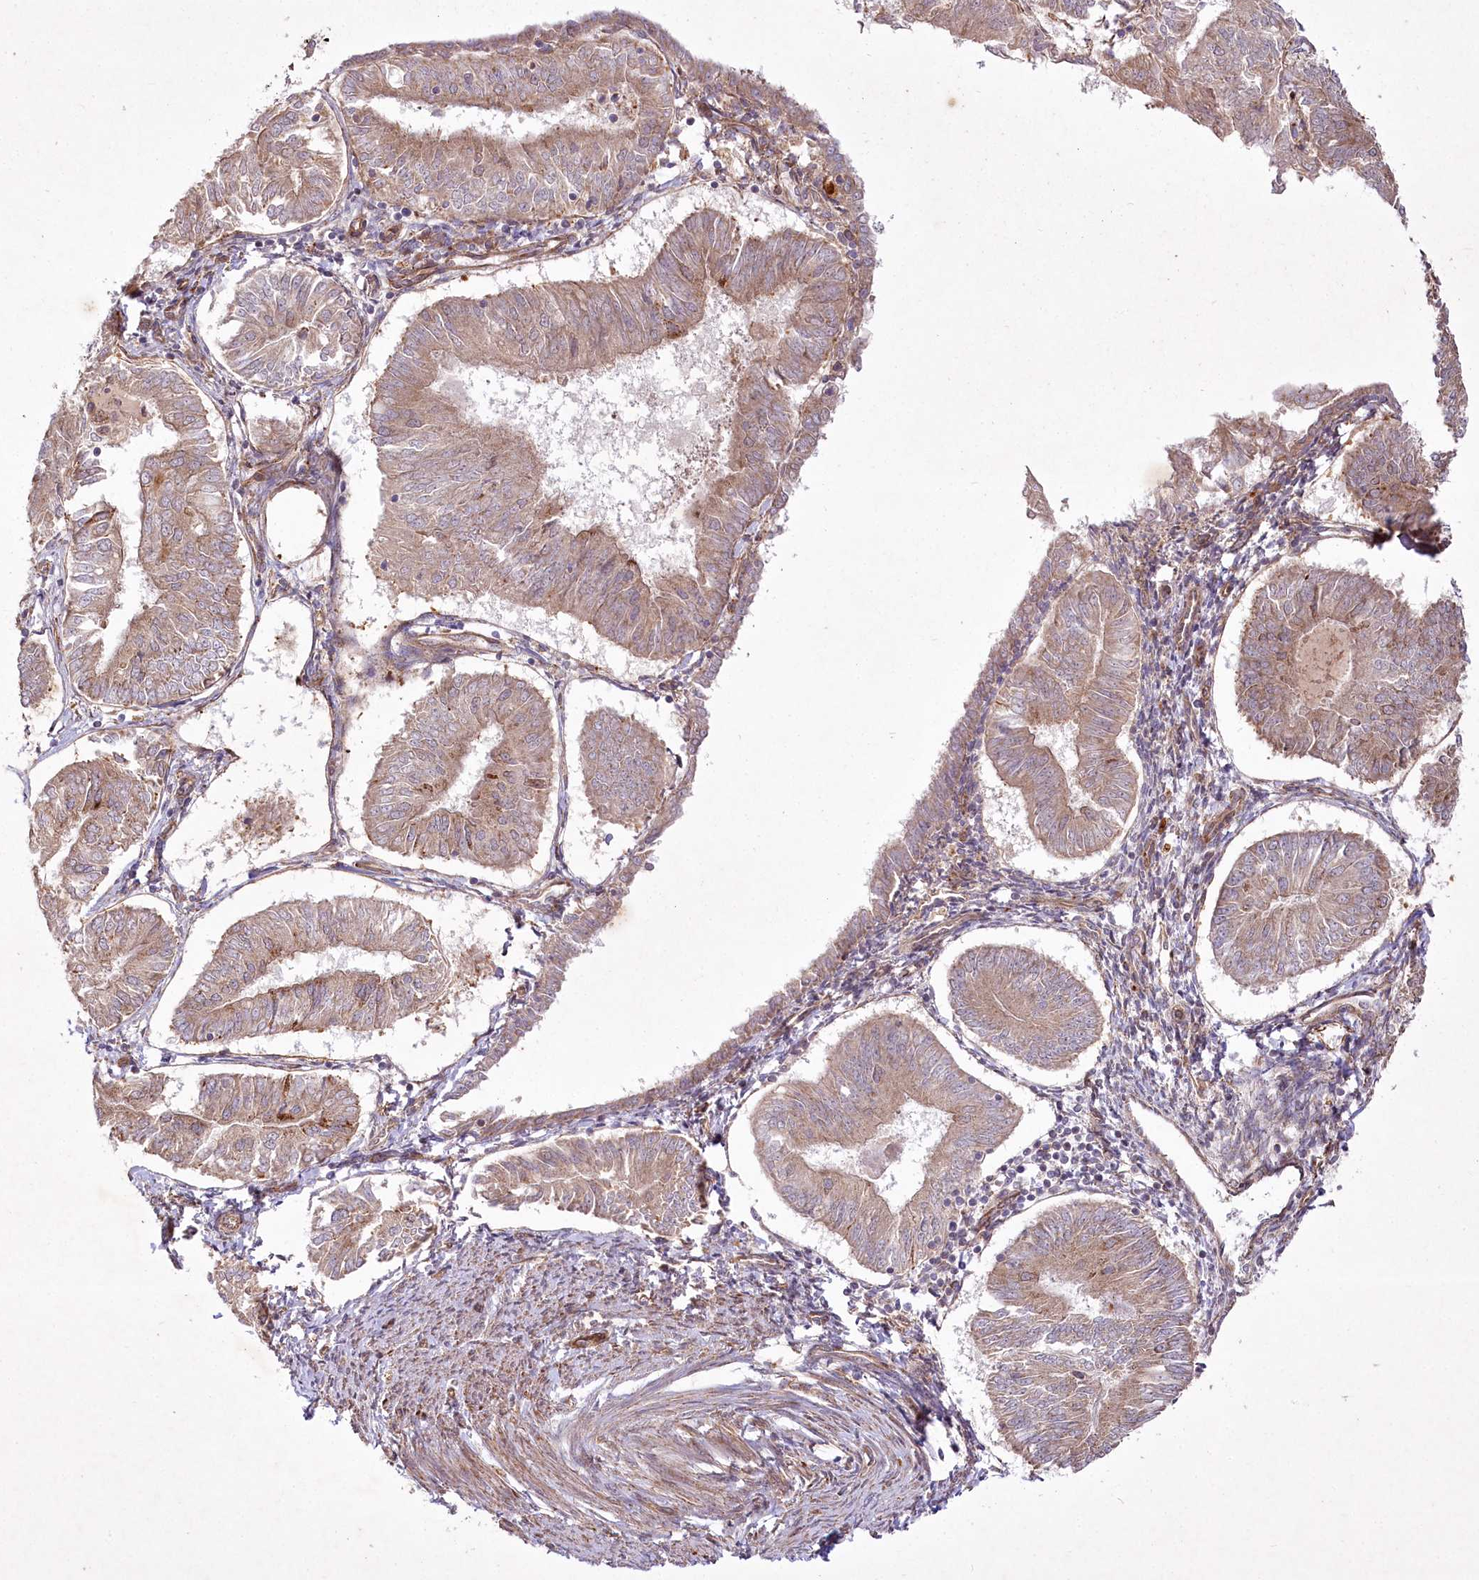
{"staining": {"intensity": "weak", "quantity": ">75%", "location": "cytoplasmic/membranous"}, "tissue": "endometrial cancer", "cell_type": "Tumor cells", "image_type": "cancer", "snomed": [{"axis": "morphology", "description": "Adenocarcinoma, NOS"}, {"axis": "topography", "description": "Endometrium"}], "caption": "Tumor cells show low levels of weak cytoplasmic/membranous positivity in approximately >75% of cells in human endometrial adenocarcinoma.", "gene": "PSTK", "patient": {"sex": "female", "age": 58}}